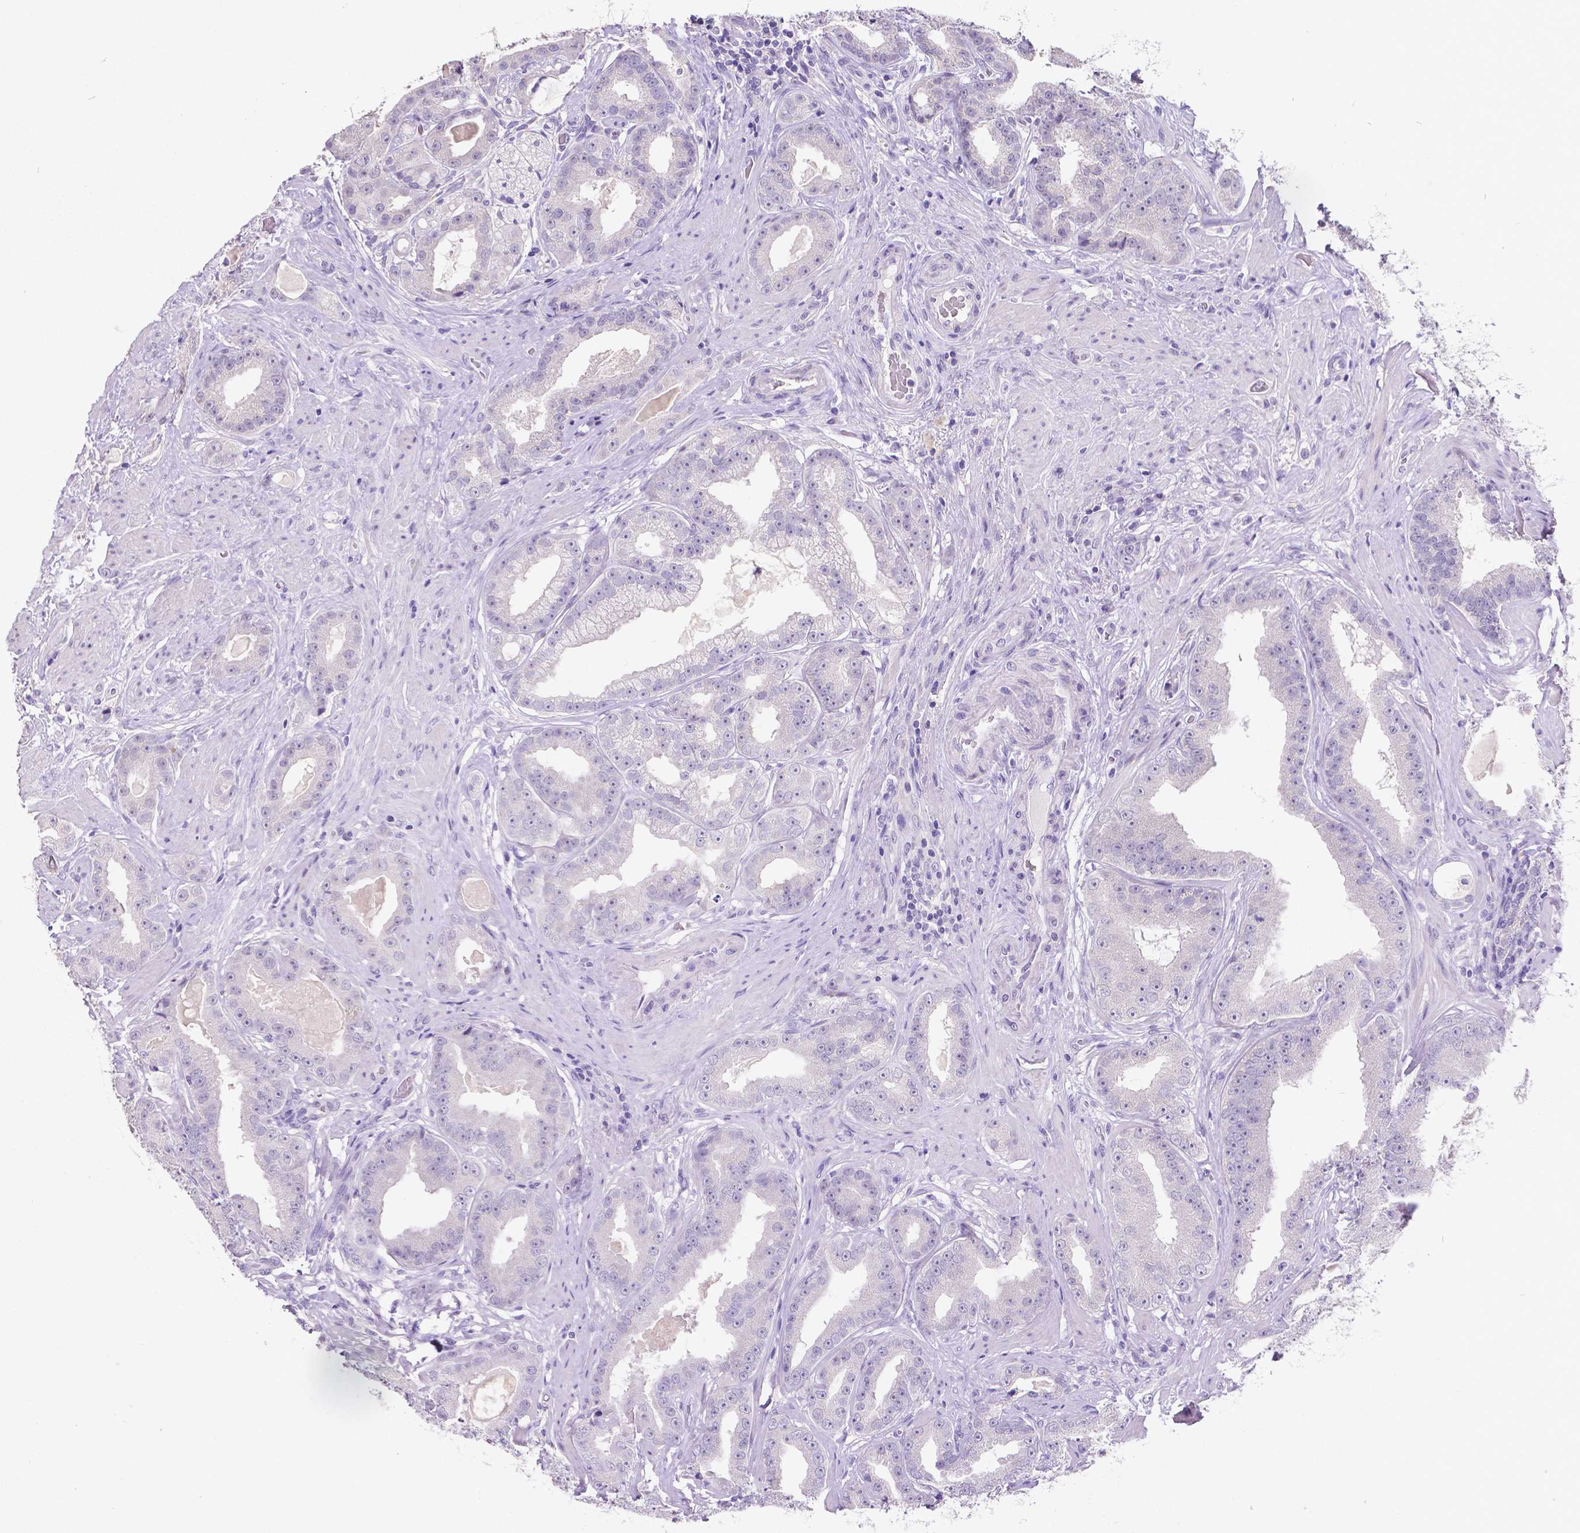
{"staining": {"intensity": "negative", "quantity": "none", "location": "none"}, "tissue": "prostate cancer", "cell_type": "Tumor cells", "image_type": "cancer", "snomed": [{"axis": "morphology", "description": "Adenocarcinoma, Low grade"}, {"axis": "topography", "description": "Prostate"}], "caption": "Tumor cells show no significant expression in prostate cancer. Nuclei are stained in blue.", "gene": "SATB2", "patient": {"sex": "male", "age": 60}}